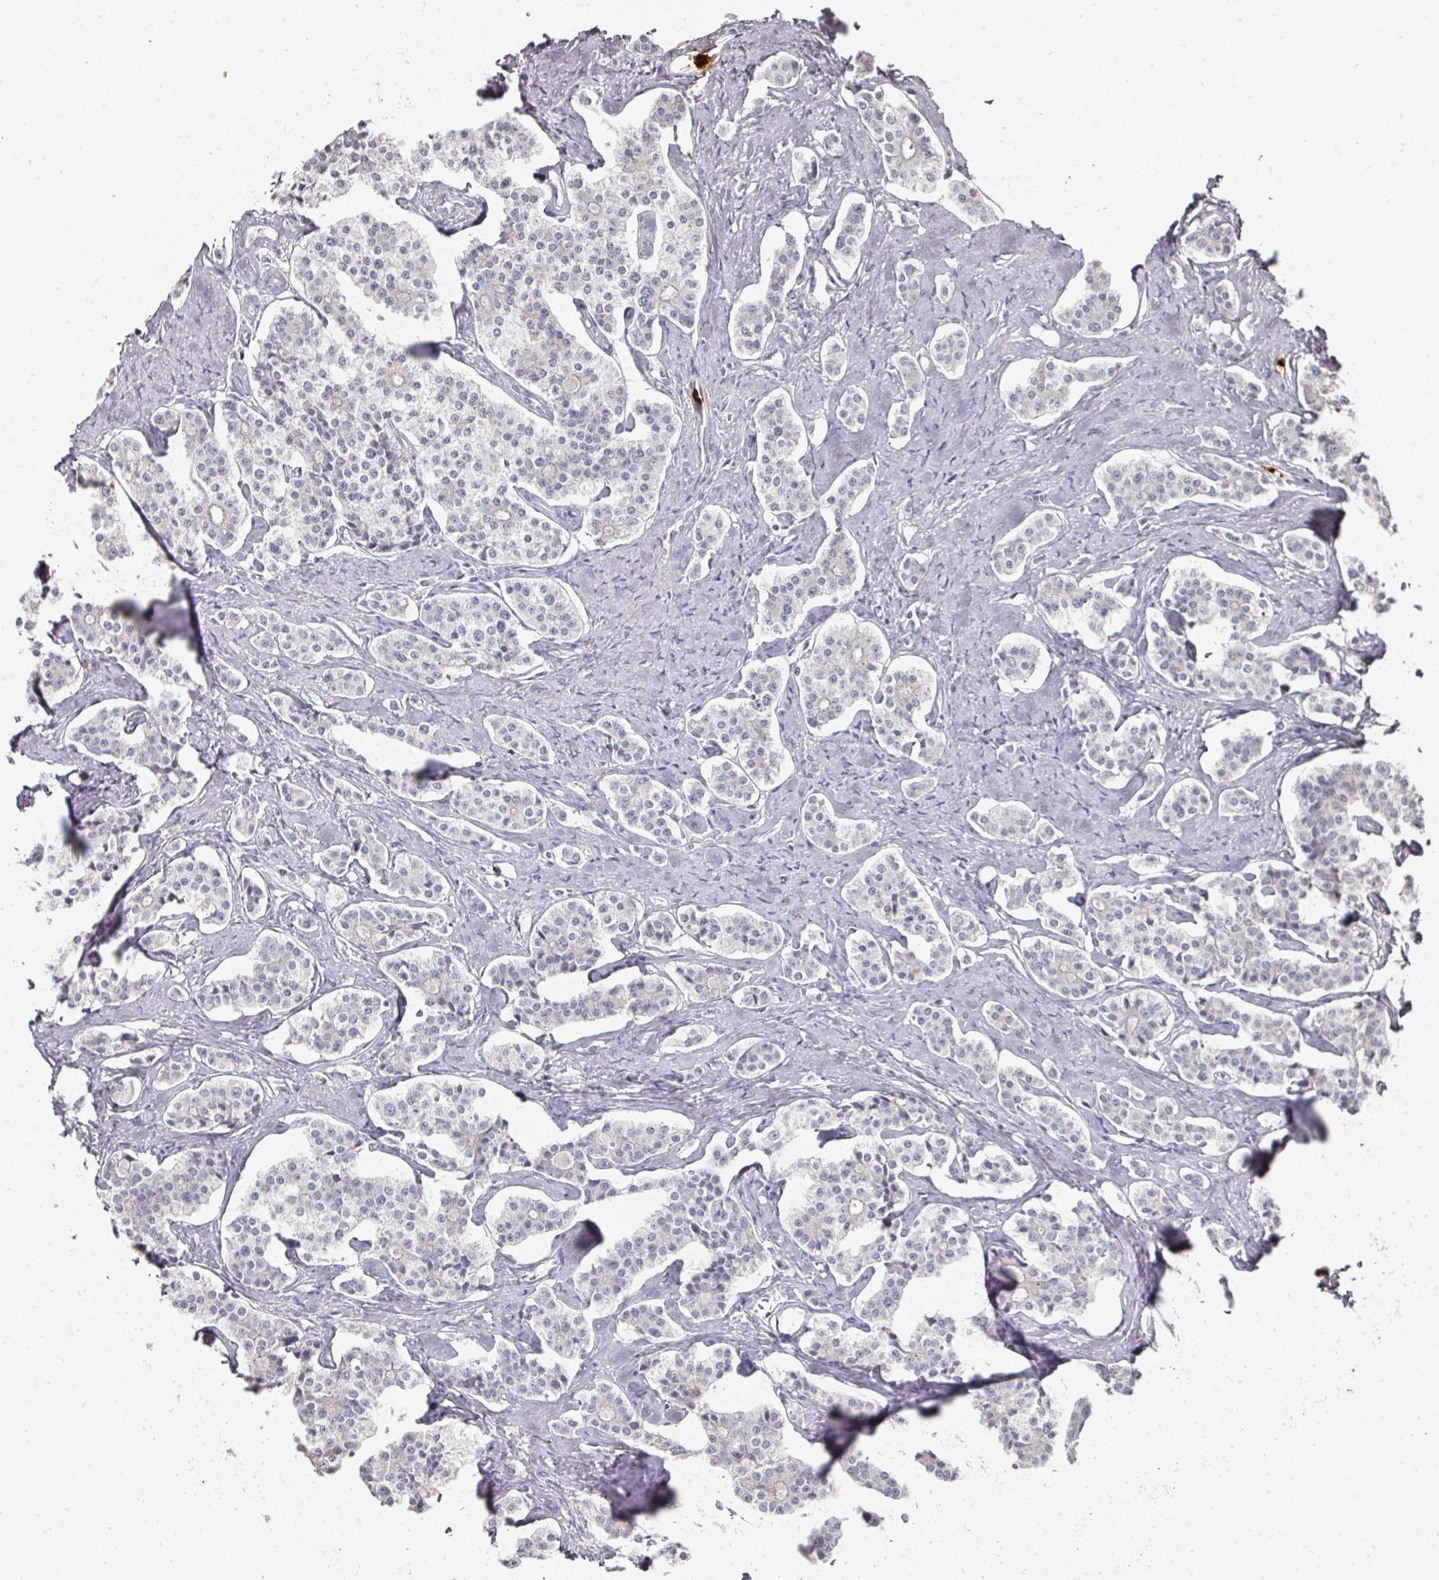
{"staining": {"intensity": "negative", "quantity": "none", "location": "none"}, "tissue": "carcinoid", "cell_type": "Tumor cells", "image_type": "cancer", "snomed": [{"axis": "morphology", "description": "Carcinoid, malignant, NOS"}, {"axis": "topography", "description": "Small intestine"}], "caption": "Immunohistochemical staining of carcinoid shows no significant positivity in tumor cells.", "gene": "CAMP", "patient": {"sex": "male", "age": 63}}